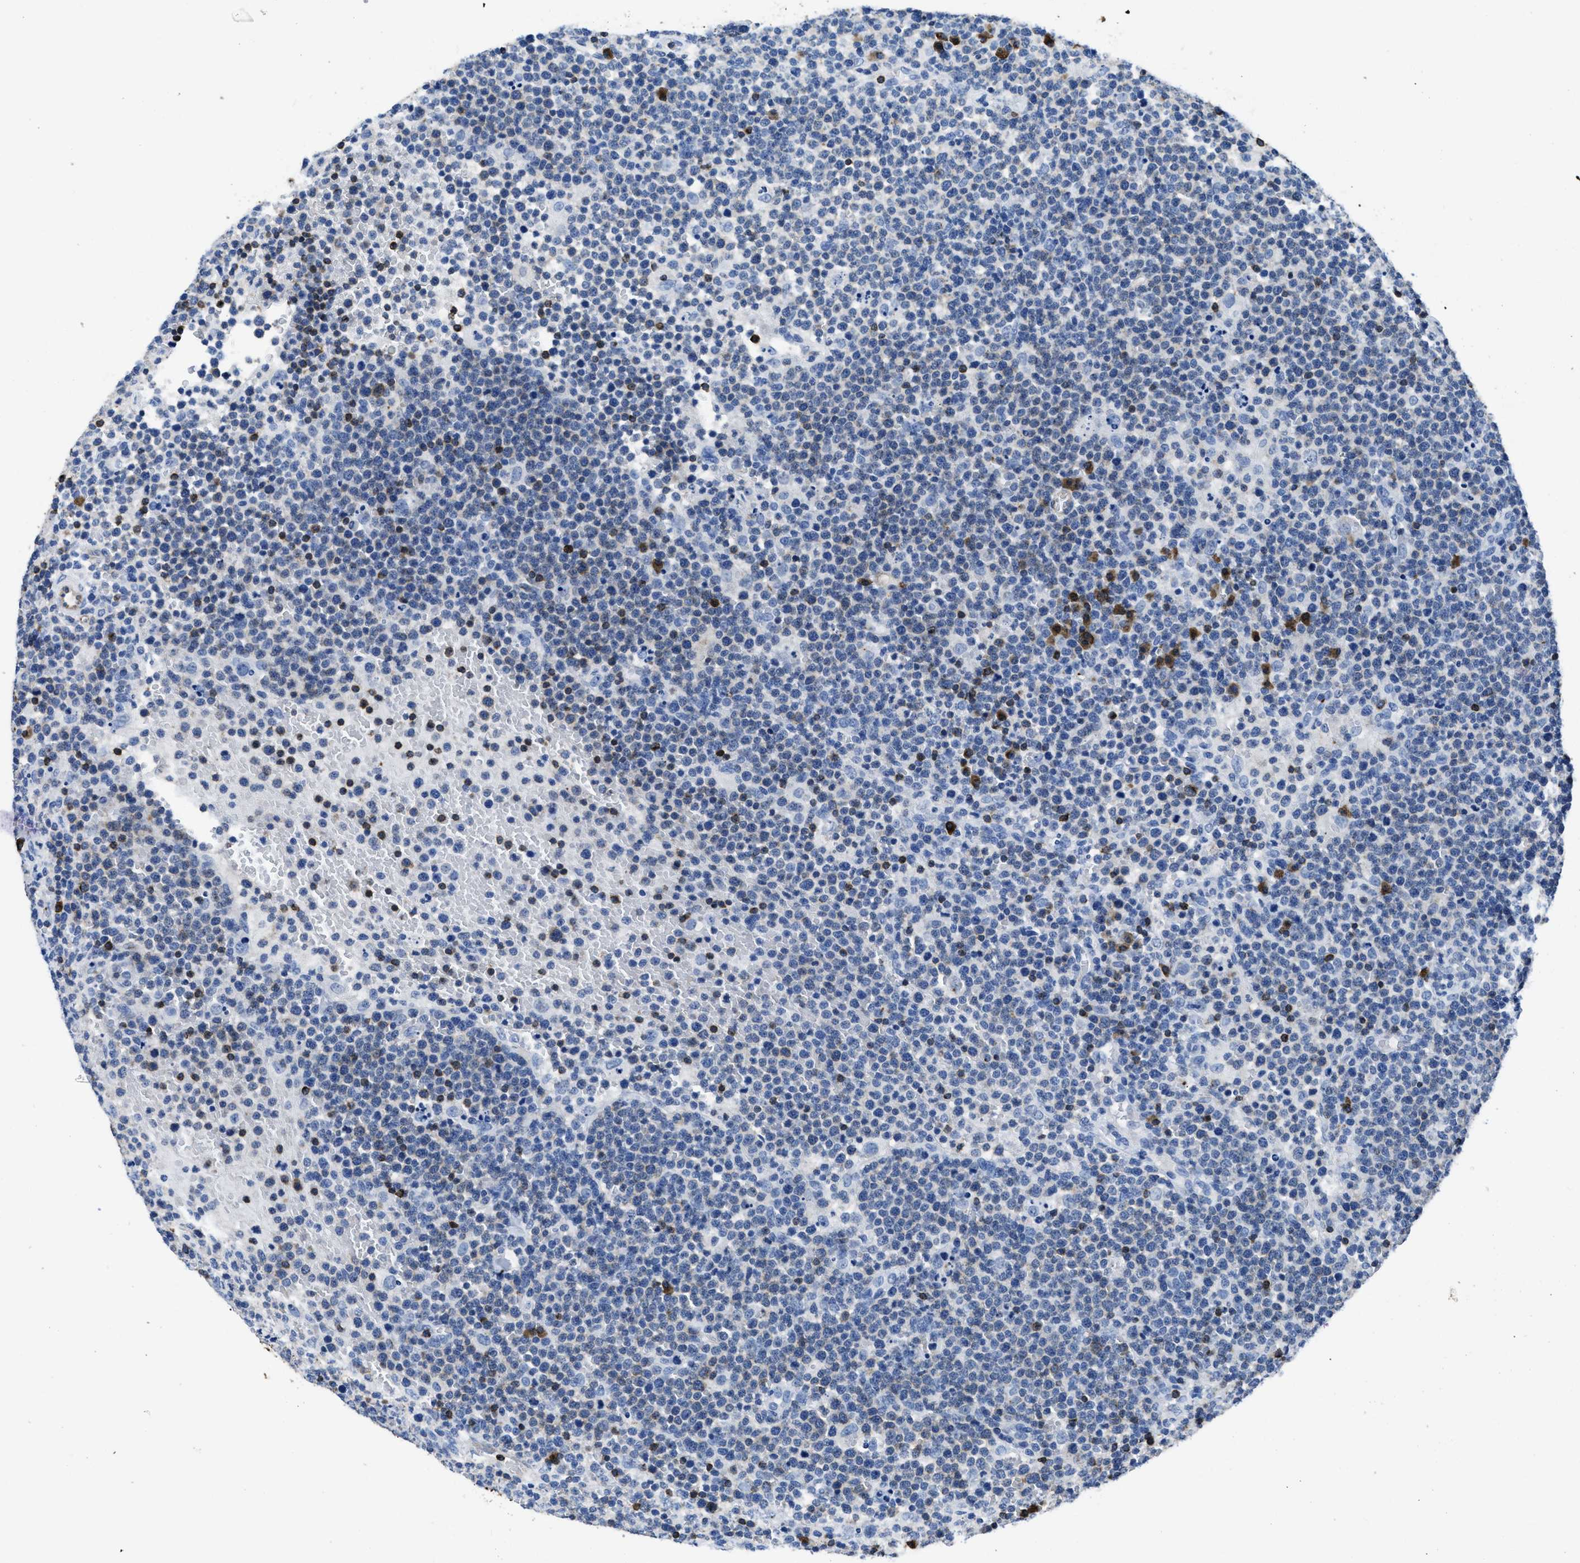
{"staining": {"intensity": "negative", "quantity": "none", "location": "none"}, "tissue": "lymphoma", "cell_type": "Tumor cells", "image_type": "cancer", "snomed": [{"axis": "morphology", "description": "Malignant lymphoma, non-Hodgkin's type, High grade"}, {"axis": "topography", "description": "Lymph node"}], "caption": "The histopathology image shows no significant positivity in tumor cells of high-grade malignant lymphoma, non-Hodgkin's type.", "gene": "ITGA3", "patient": {"sex": "male", "age": 61}}